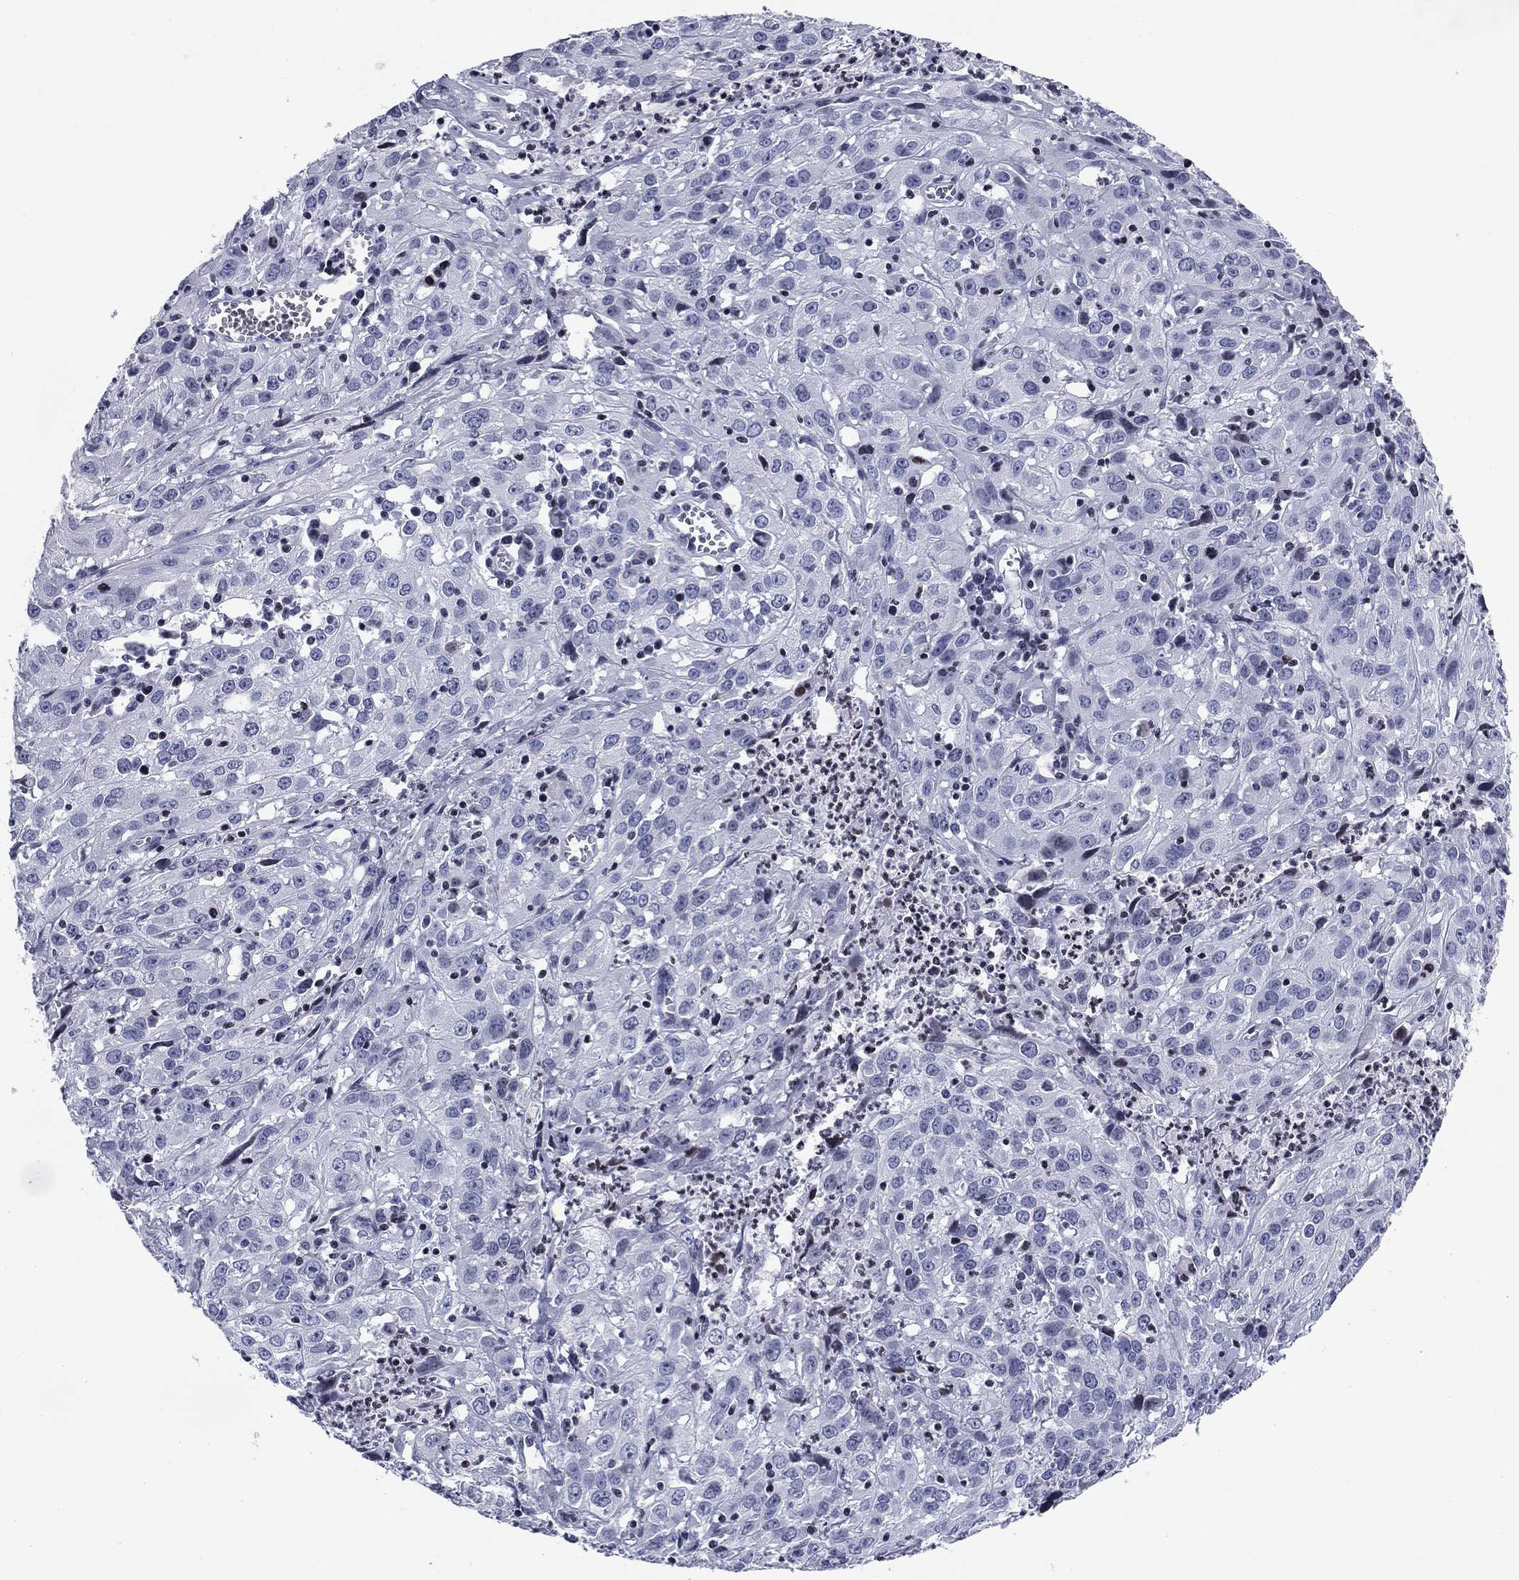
{"staining": {"intensity": "negative", "quantity": "none", "location": "none"}, "tissue": "cervical cancer", "cell_type": "Tumor cells", "image_type": "cancer", "snomed": [{"axis": "morphology", "description": "Squamous cell carcinoma, NOS"}, {"axis": "topography", "description": "Cervix"}], "caption": "High power microscopy image of an immunohistochemistry (IHC) histopathology image of cervical cancer, revealing no significant expression in tumor cells.", "gene": "CCDC144A", "patient": {"sex": "female", "age": 32}}